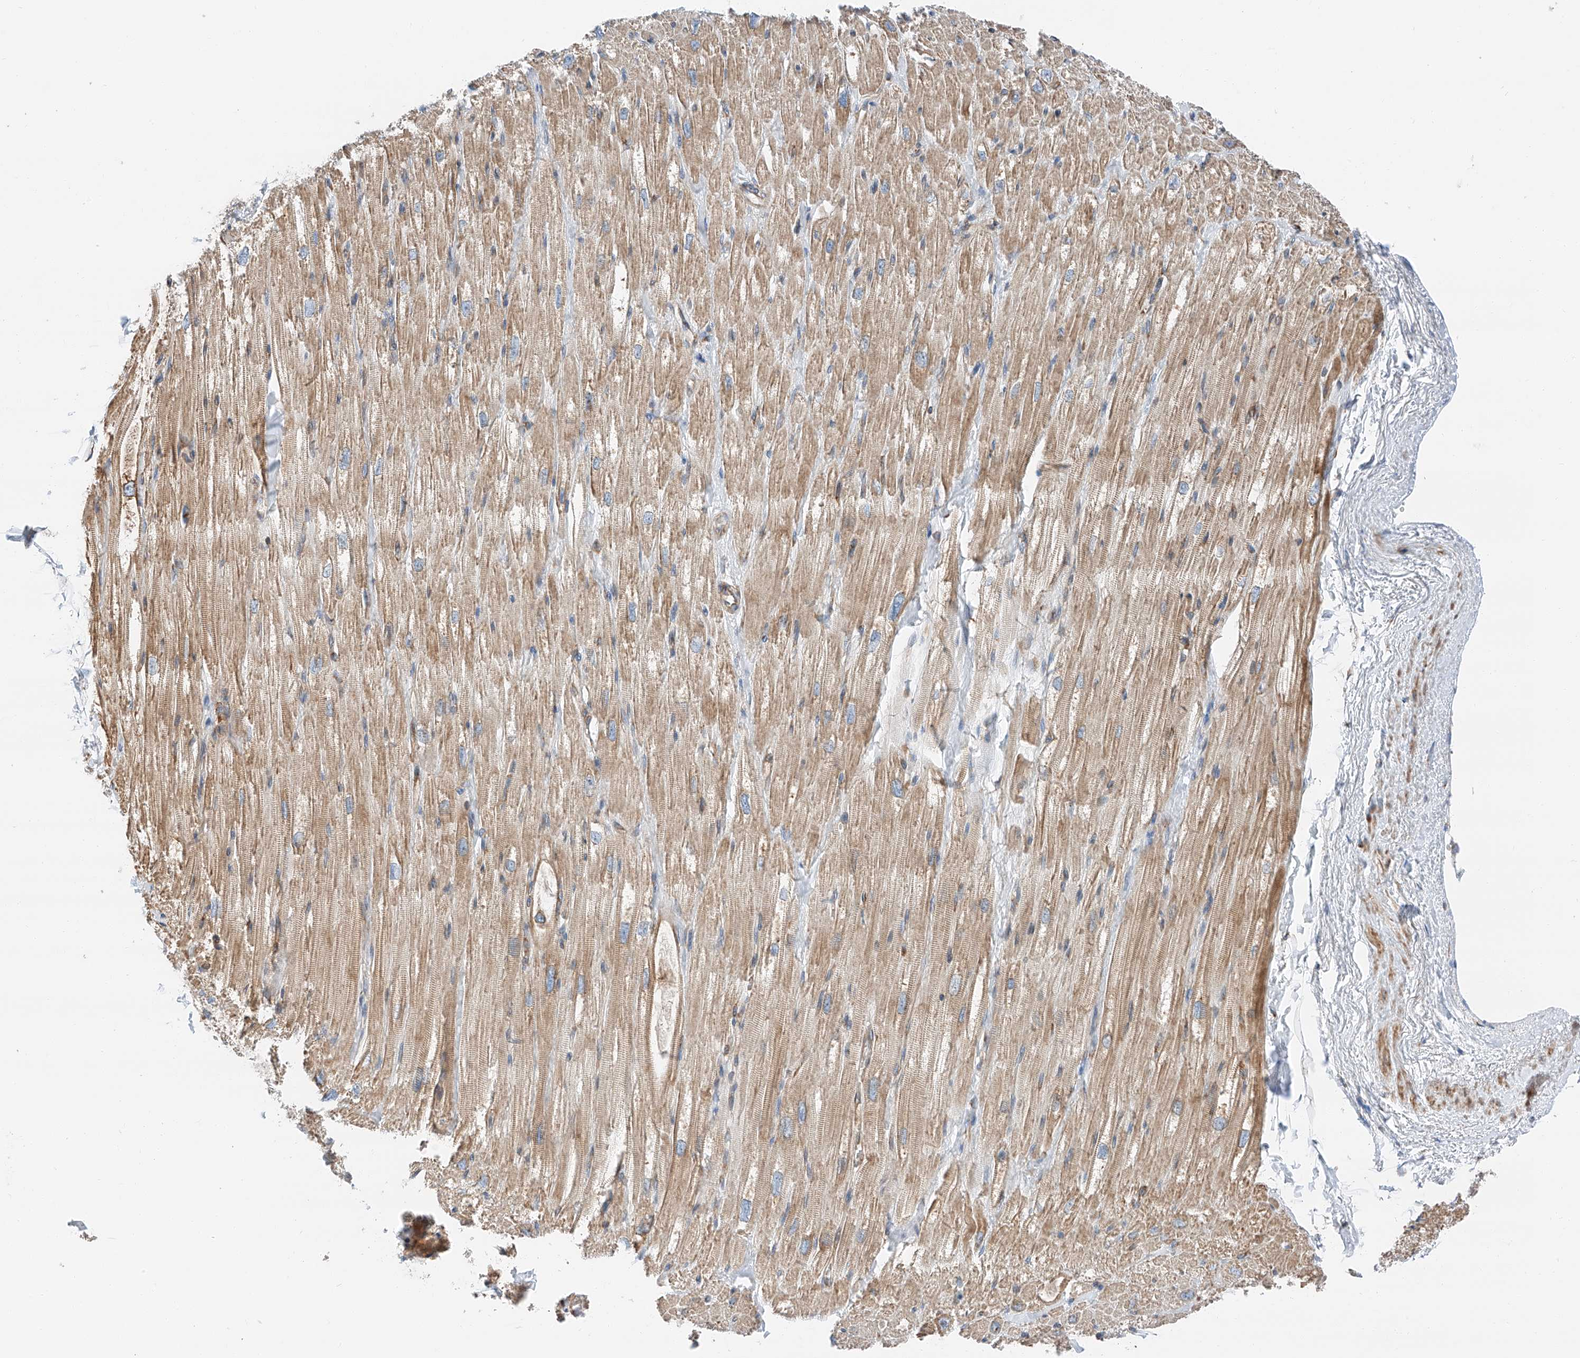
{"staining": {"intensity": "moderate", "quantity": ">75%", "location": "cytoplasmic/membranous"}, "tissue": "heart muscle", "cell_type": "Cardiomyocytes", "image_type": "normal", "snomed": [{"axis": "morphology", "description": "Normal tissue, NOS"}, {"axis": "topography", "description": "Heart"}], "caption": "High-magnification brightfield microscopy of benign heart muscle stained with DAB (brown) and counterstained with hematoxylin (blue). cardiomyocytes exhibit moderate cytoplasmic/membranous positivity is identified in approximately>75% of cells. (DAB IHC, brown staining for protein, blue staining for nuclei).", "gene": "ZC3H15", "patient": {"sex": "male", "age": 50}}